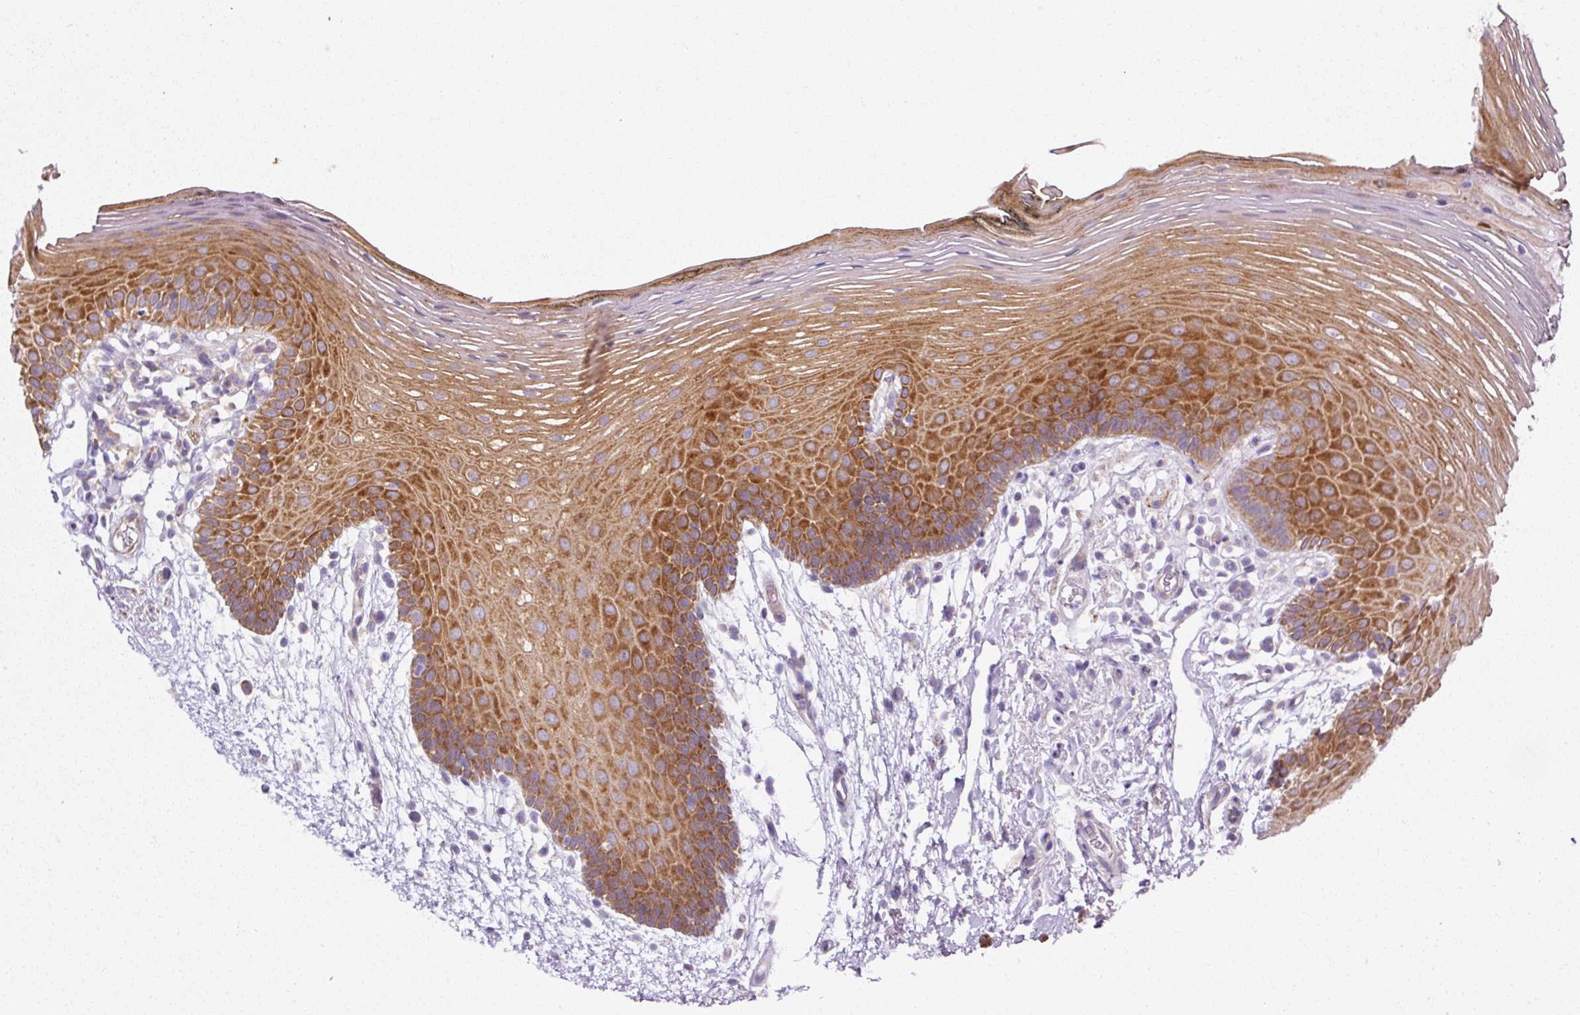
{"staining": {"intensity": "strong", "quantity": "25%-75%", "location": "cytoplasmic/membranous"}, "tissue": "oral mucosa", "cell_type": "Squamous epithelial cells", "image_type": "normal", "snomed": [{"axis": "morphology", "description": "Normal tissue, NOS"}, {"axis": "morphology", "description": "Squamous cell carcinoma, NOS"}, {"axis": "topography", "description": "Oral tissue"}, {"axis": "topography", "description": "Head-Neck"}], "caption": "Immunohistochemistry image of unremarkable oral mucosa stained for a protein (brown), which displays high levels of strong cytoplasmic/membranous expression in about 25%-75% of squamous epithelial cells.", "gene": "RPL10A", "patient": {"sex": "female", "age": 81}}